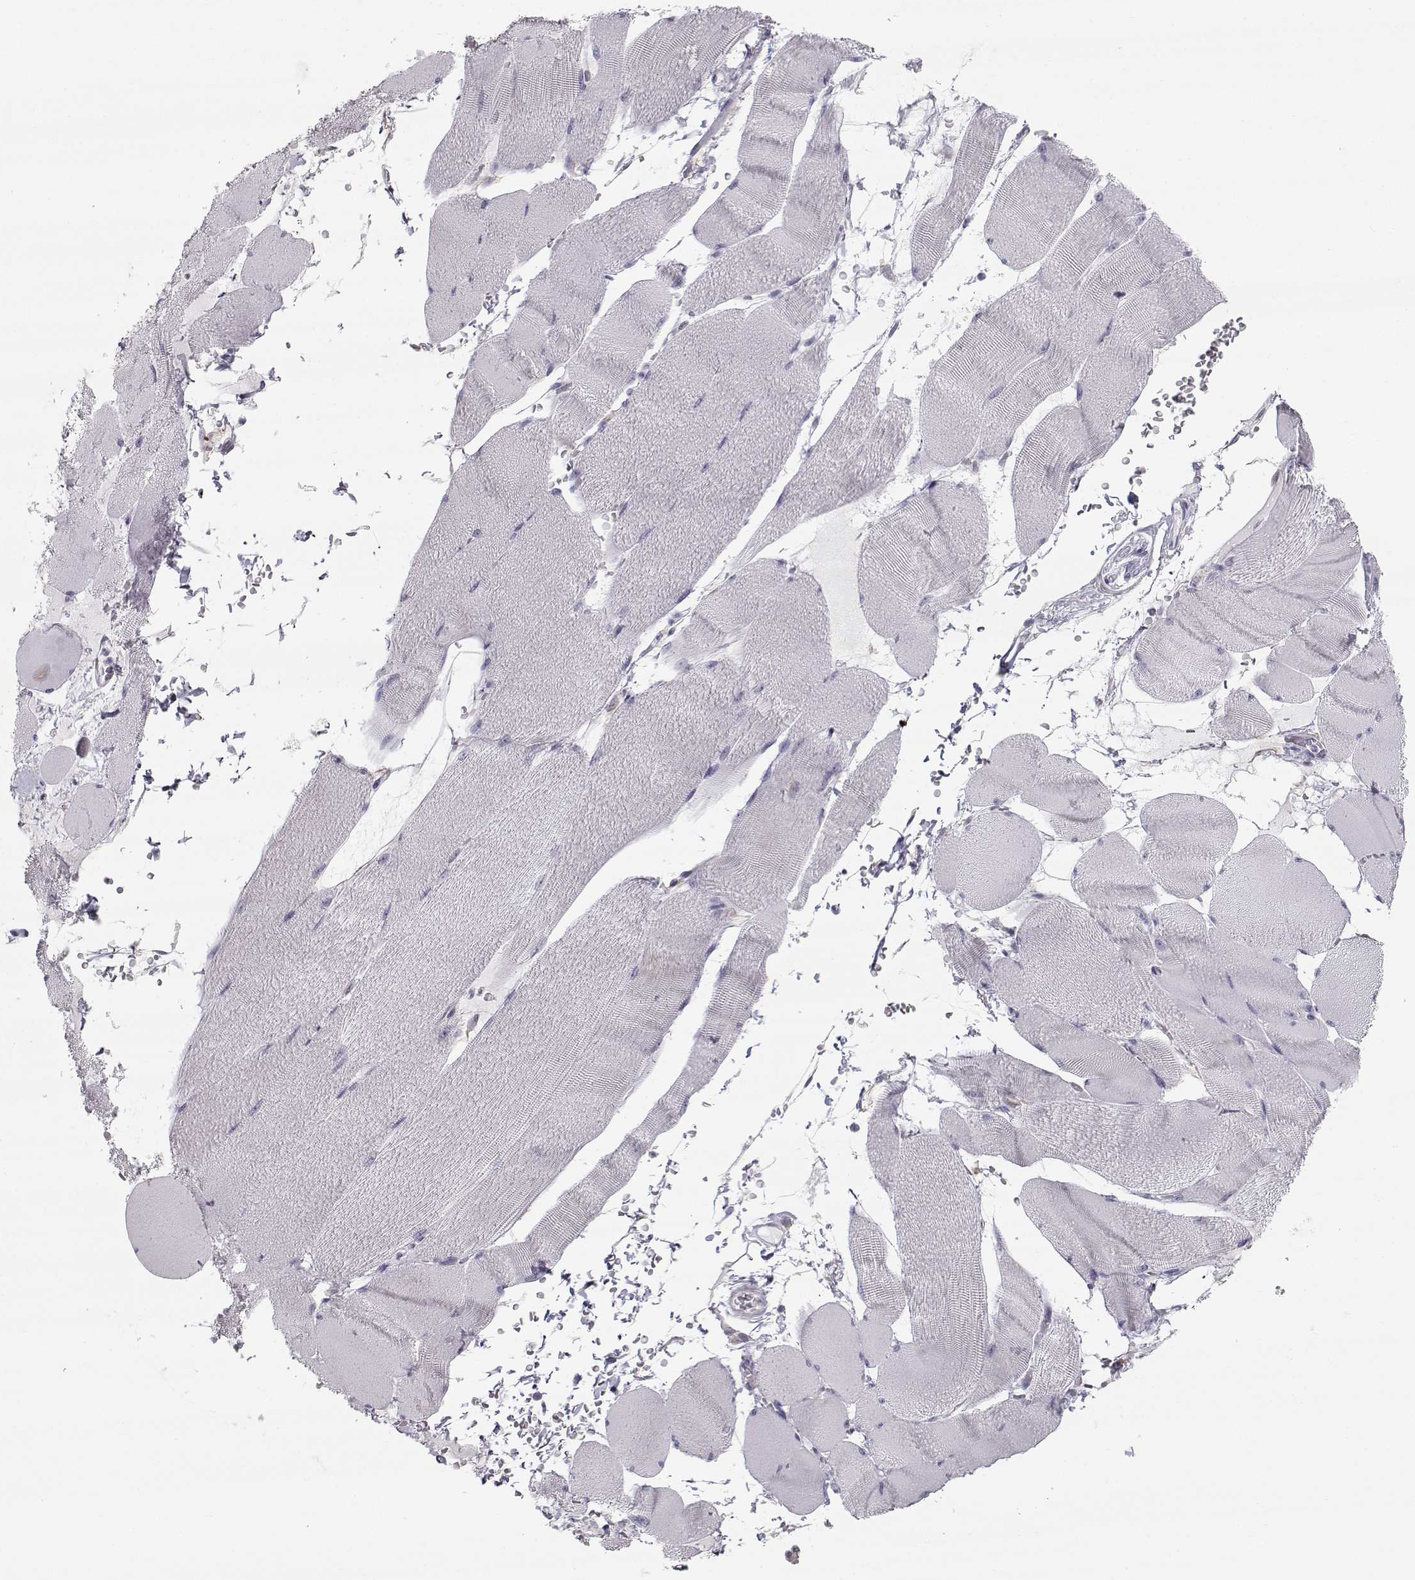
{"staining": {"intensity": "negative", "quantity": "none", "location": "none"}, "tissue": "skeletal muscle", "cell_type": "Myocytes", "image_type": "normal", "snomed": [{"axis": "morphology", "description": "Normal tissue, NOS"}, {"axis": "topography", "description": "Skeletal muscle"}], "caption": "Immunohistochemistry (IHC) of normal skeletal muscle reveals no expression in myocytes. (DAB immunohistochemistry (IHC), high magnification).", "gene": "SPDYE4", "patient": {"sex": "male", "age": 56}}